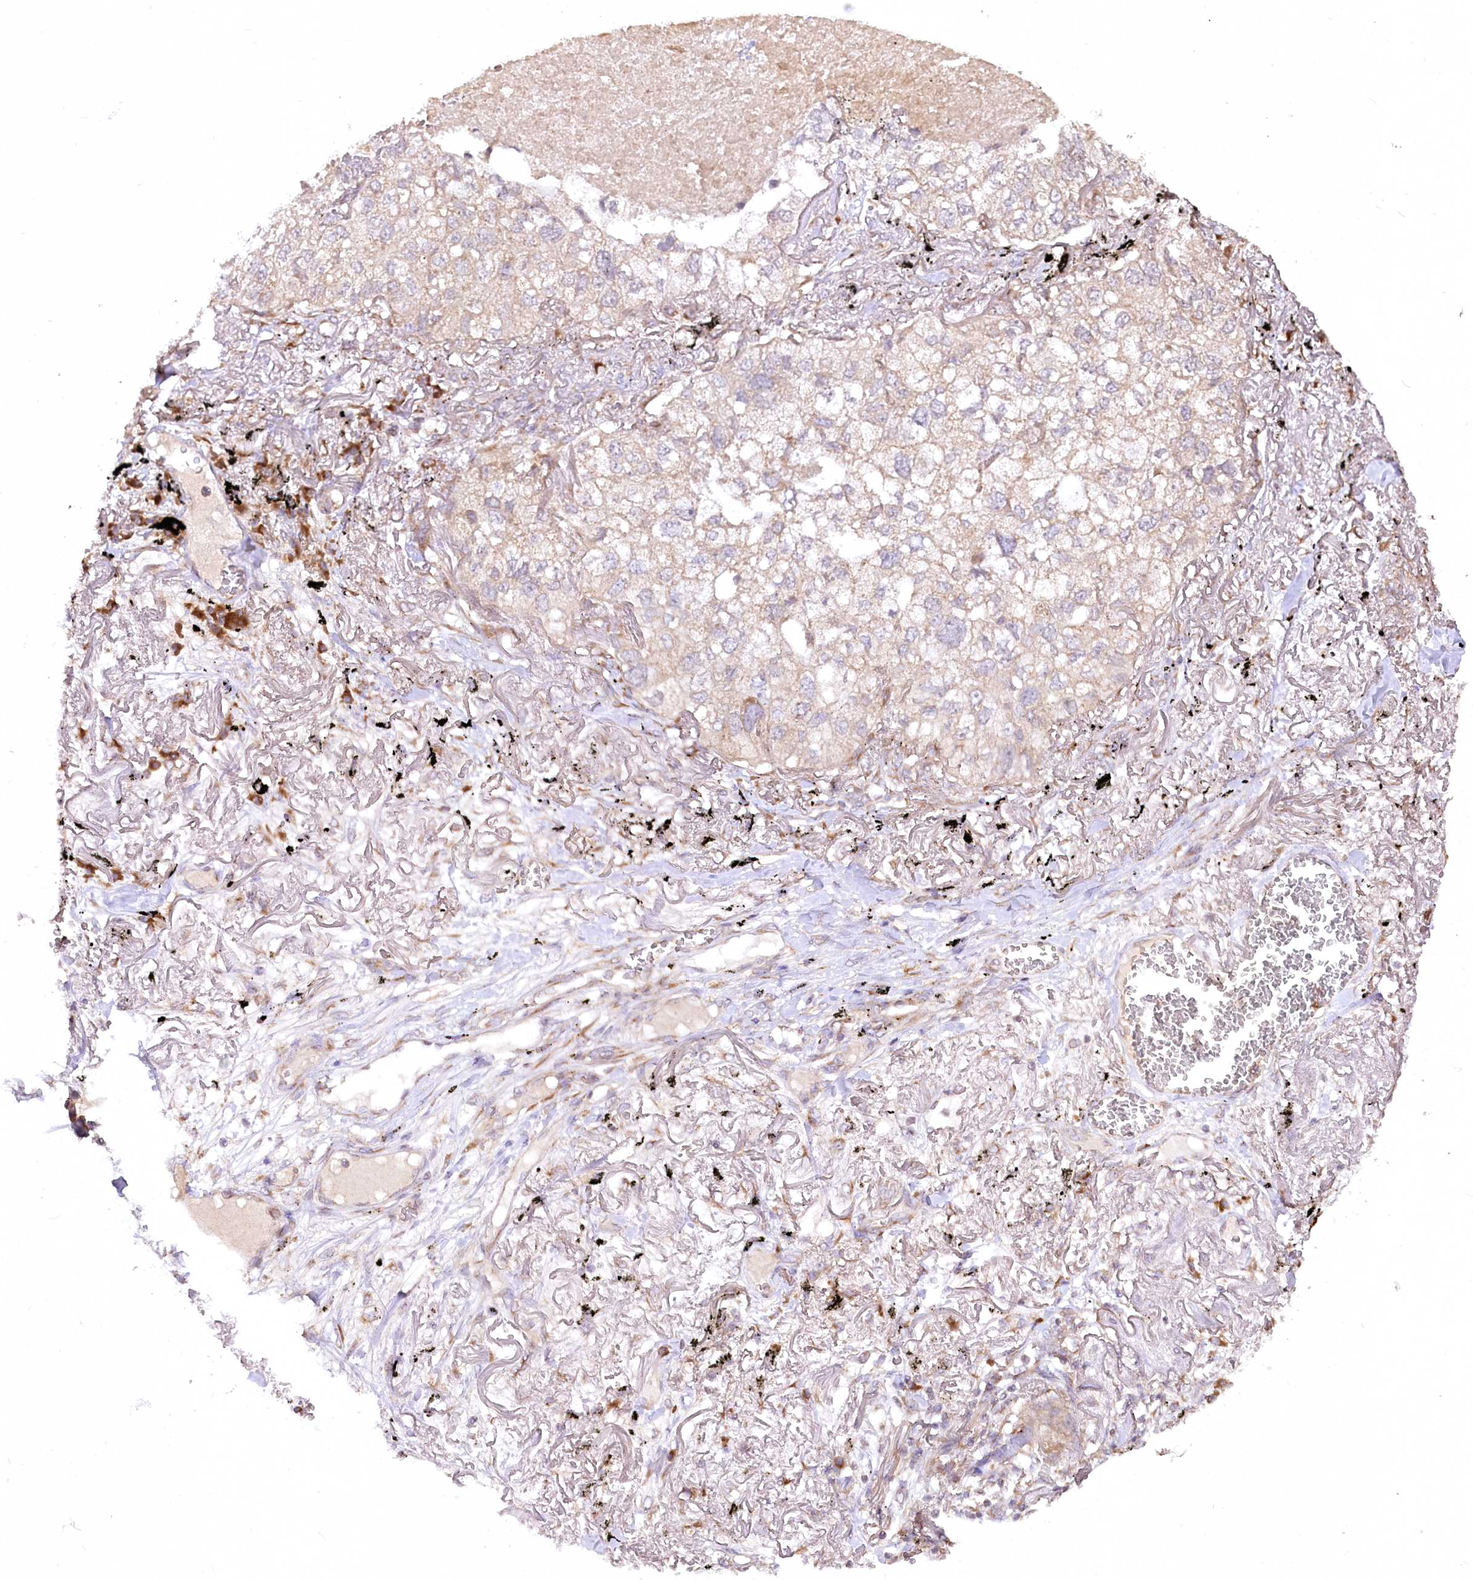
{"staining": {"intensity": "weak", "quantity": "<25%", "location": "cytoplasmic/membranous"}, "tissue": "lung cancer", "cell_type": "Tumor cells", "image_type": "cancer", "snomed": [{"axis": "morphology", "description": "Adenocarcinoma, NOS"}, {"axis": "topography", "description": "Lung"}], "caption": "Tumor cells are negative for brown protein staining in lung cancer (adenocarcinoma). (Immunohistochemistry (ihc), brightfield microscopy, high magnification).", "gene": "STT3B", "patient": {"sex": "male", "age": 65}}